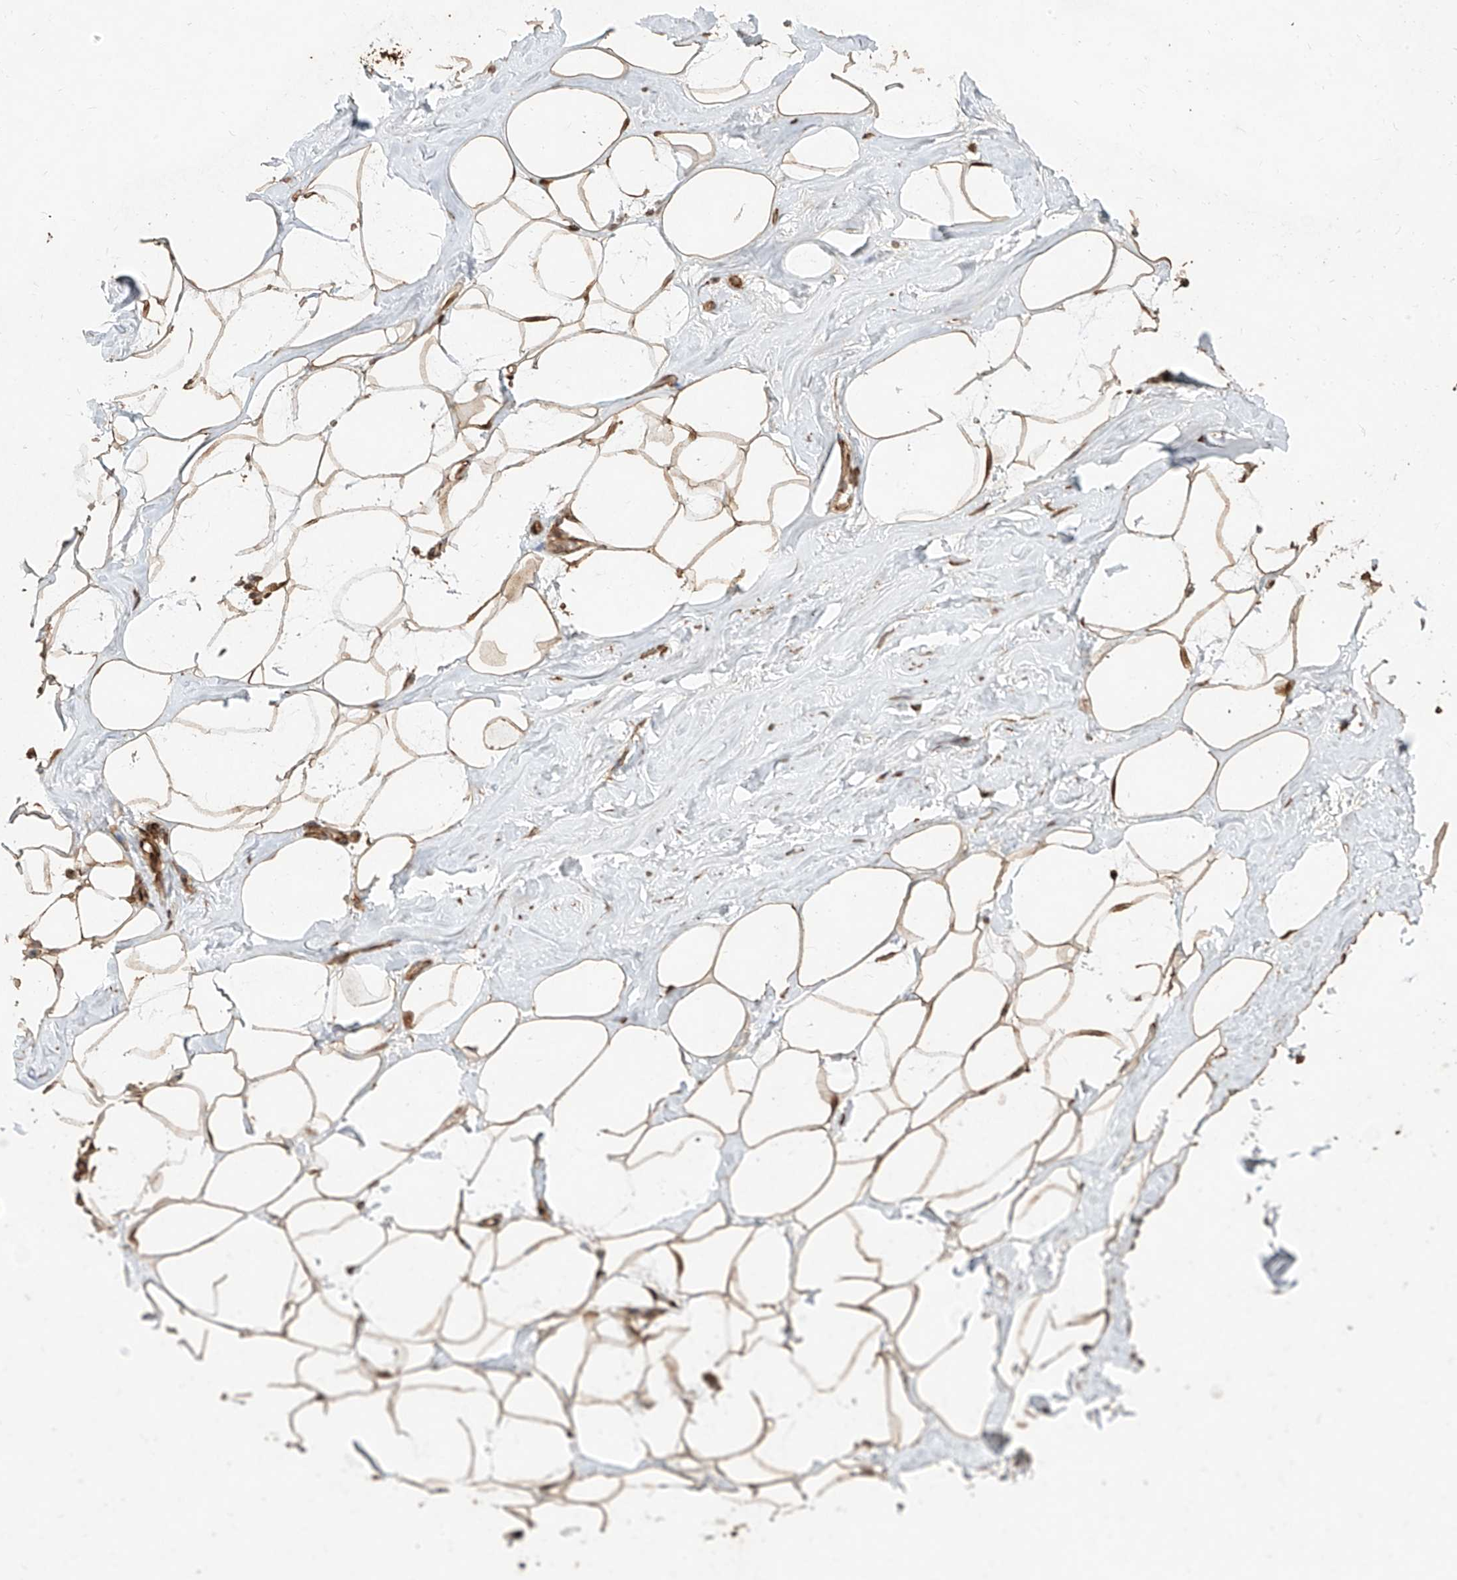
{"staining": {"intensity": "moderate", "quantity": "25%-75%", "location": "cytoplasmic/membranous"}, "tissue": "adipose tissue", "cell_type": "Adipocytes", "image_type": "normal", "snomed": [{"axis": "morphology", "description": "Normal tissue, NOS"}, {"axis": "morphology", "description": "Fibrosis, NOS"}, {"axis": "topography", "description": "Breast"}, {"axis": "topography", "description": "Adipose tissue"}], "caption": "Immunohistochemical staining of normal adipose tissue demonstrates medium levels of moderate cytoplasmic/membranous expression in approximately 25%-75% of adipocytes. Using DAB (3,3'-diaminobenzidine) (brown) and hematoxylin (blue) stains, captured at high magnification using brightfield microscopy.", "gene": "EFNB1", "patient": {"sex": "female", "age": 39}}